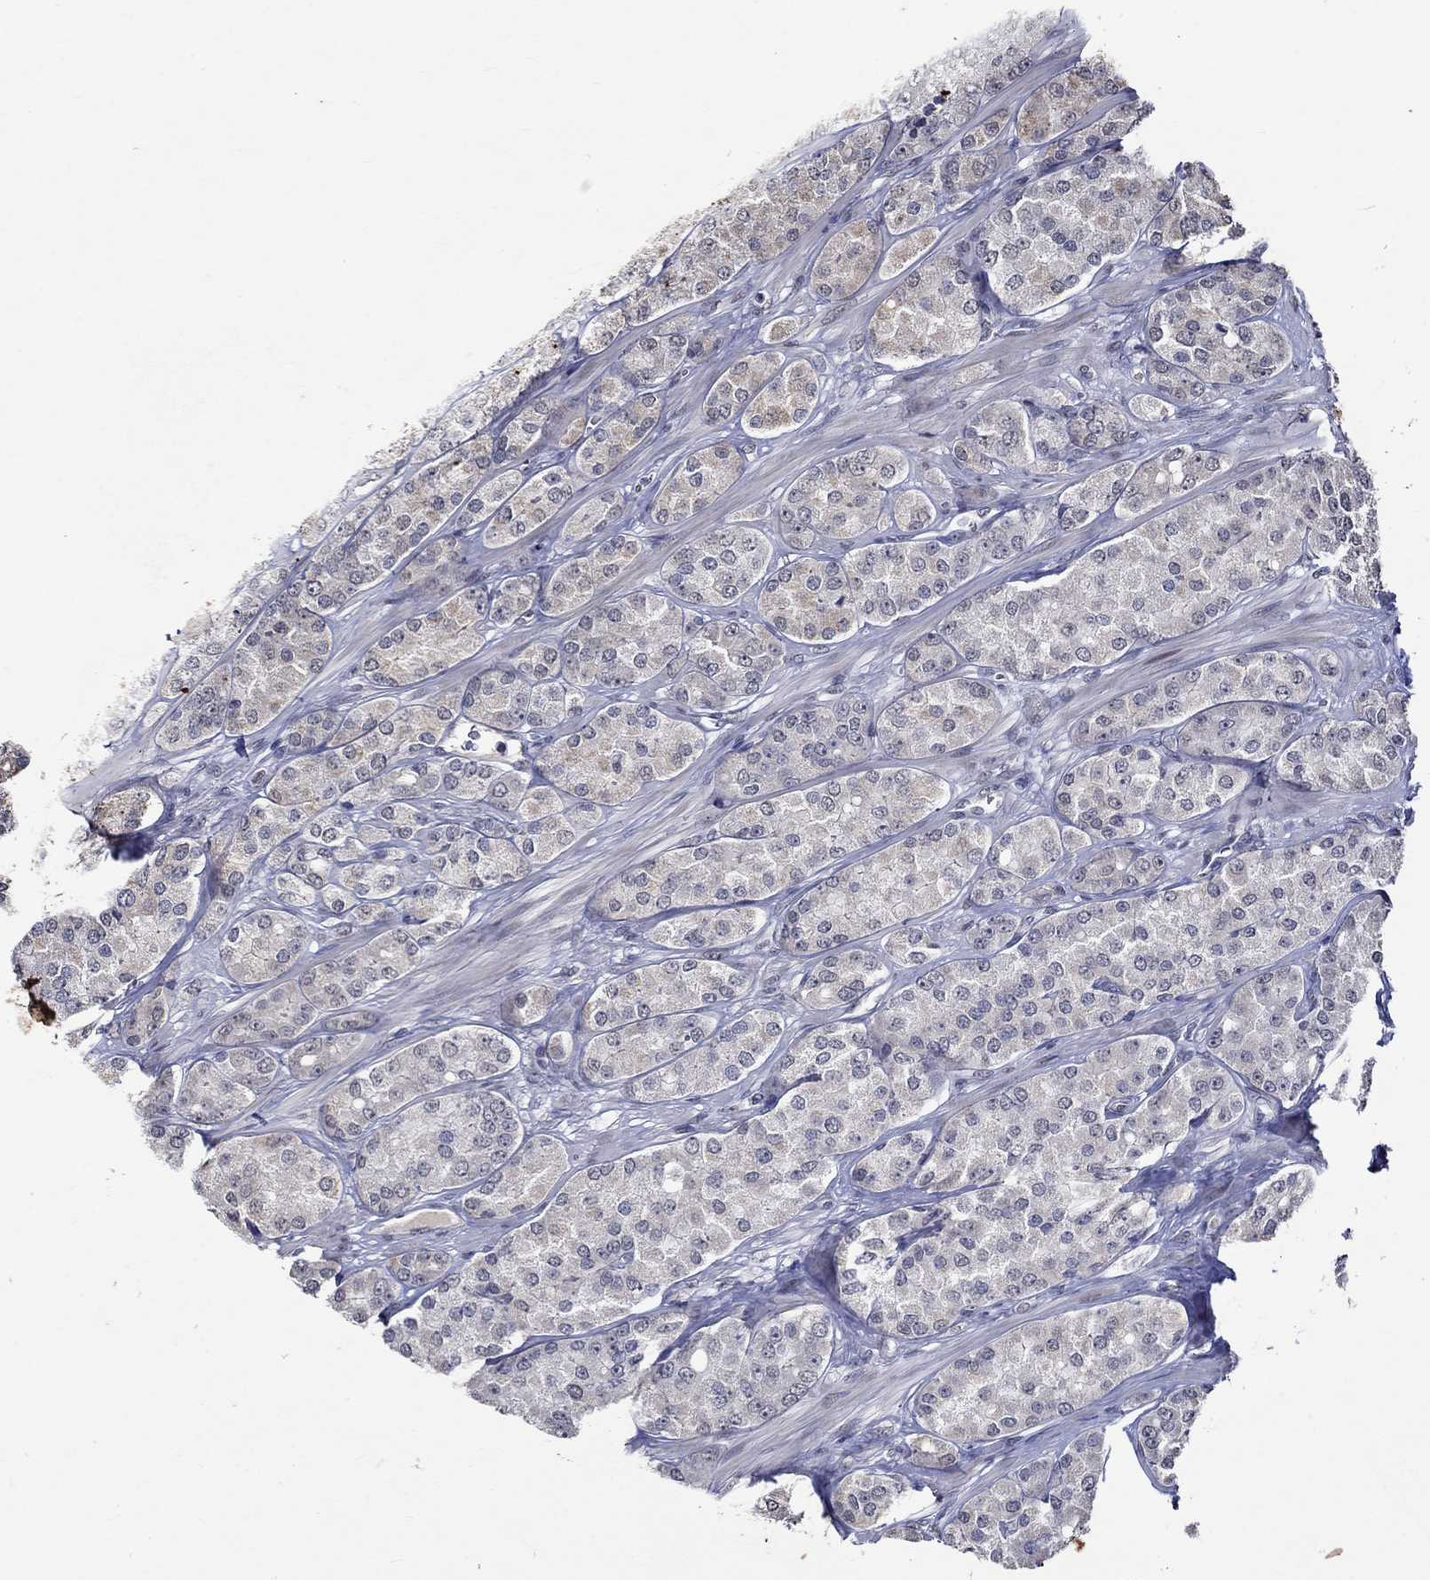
{"staining": {"intensity": "negative", "quantity": "none", "location": "none"}, "tissue": "prostate cancer", "cell_type": "Tumor cells", "image_type": "cancer", "snomed": [{"axis": "morphology", "description": "Adenocarcinoma, NOS"}, {"axis": "topography", "description": "Prostate"}], "caption": "The histopathology image exhibits no staining of tumor cells in prostate cancer. (Stains: DAB IHC with hematoxylin counter stain, Microscopy: brightfield microscopy at high magnification).", "gene": "DDX3Y", "patient": {"sex": "male", "age": 67}}